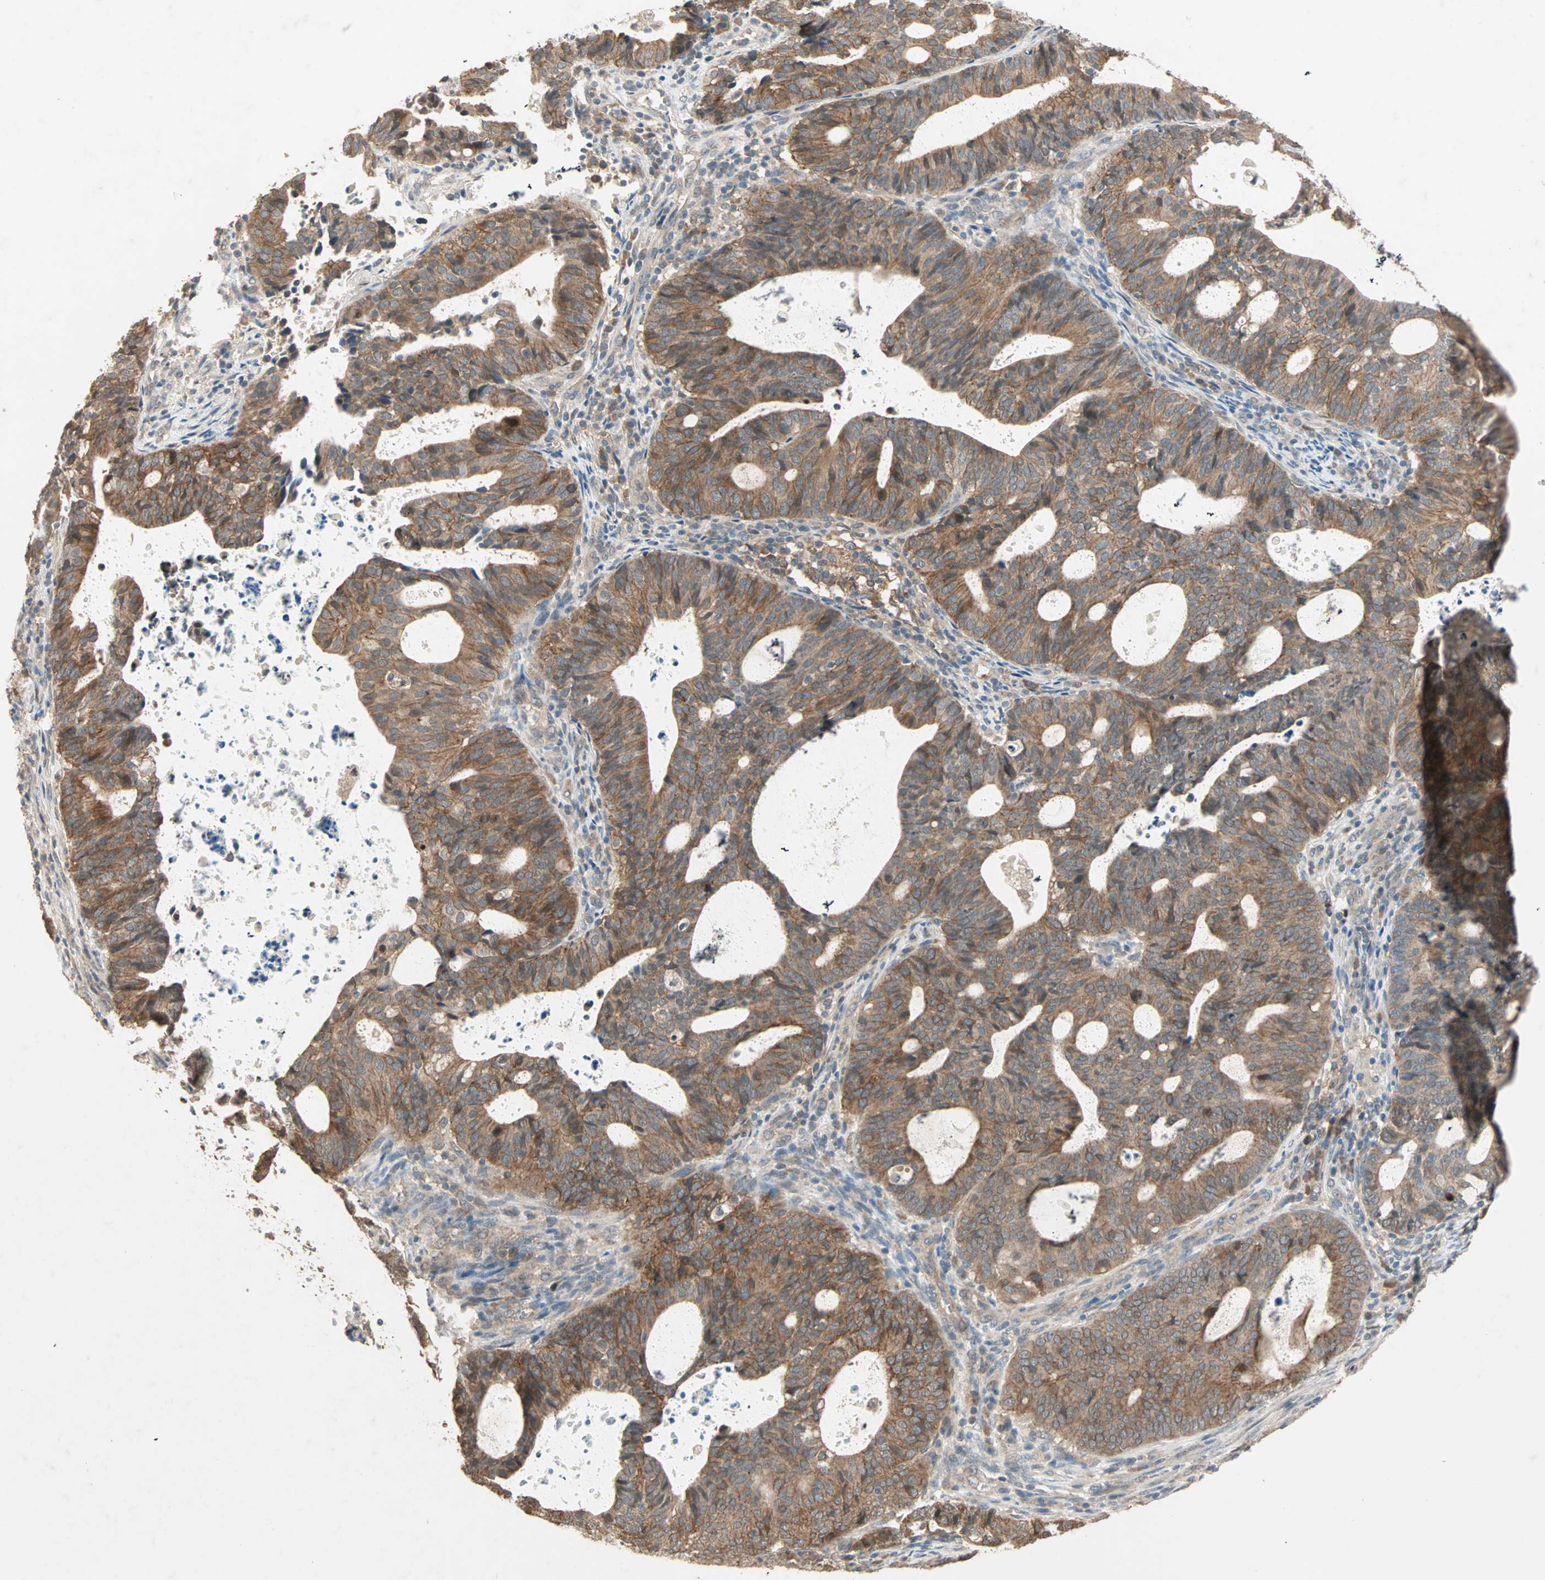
{"staining": {"intensity": "moderate", "quantity": ">75%", "location": "cytoplasmic/membranous"}, "tissue": "endometrial cancer", "cell_type": "Tumor cells", "image_type": "cancer", "snomed": [{"axis": "morphology", "description": "Adenocarcinoma, NOS"}, {"axis": "topography", "description": "Uterus"}], "caption": "Endometrial cancer was stained to show a protein in brown. There is medium levels of moderate cytoplasmic/membranous positivity in about >75% of tumor cells.", "gene": "TTF2", "patient": {"sex": "female", "age": 83}}